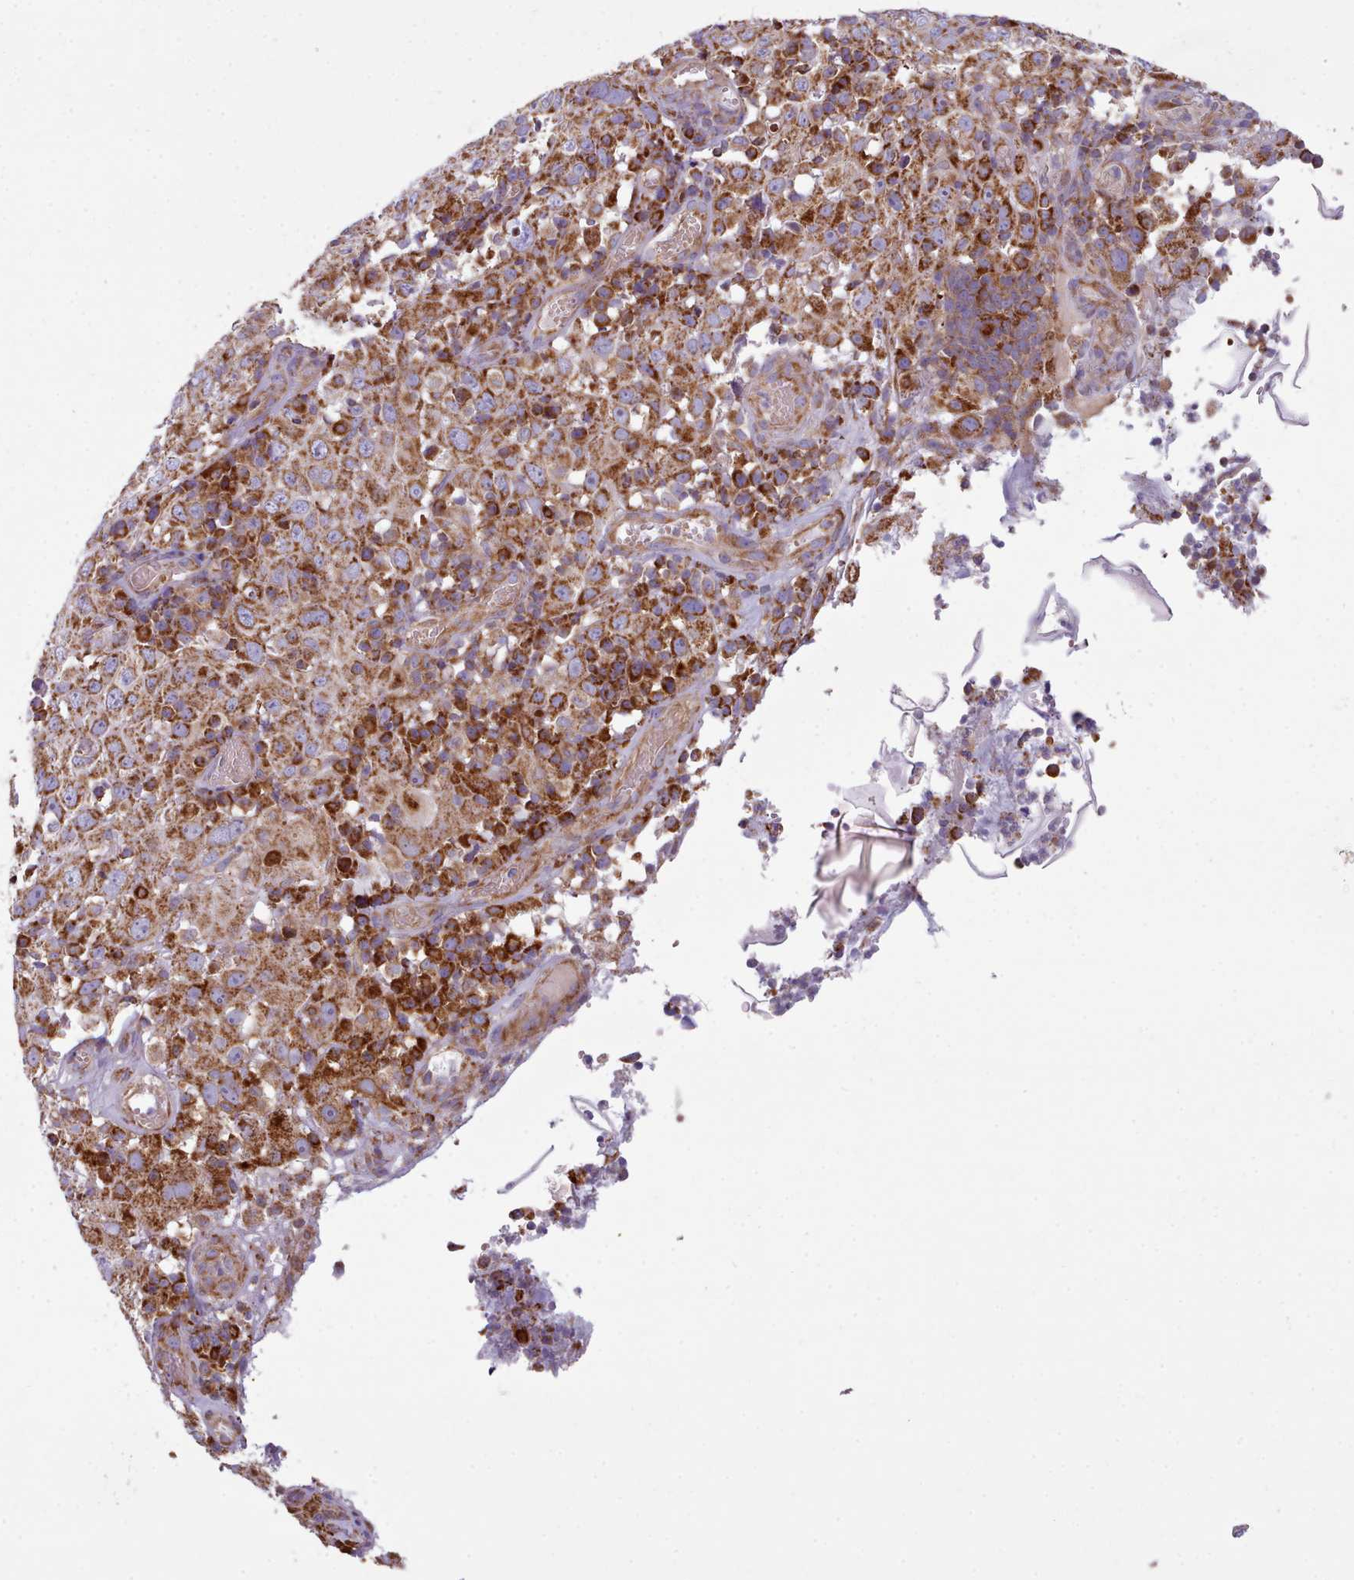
{"staining": {"intensity": "strong", "quantity": ">75%", "location": "cytoplasmic/membranous"}, "tissue": "cervical cancer", "cell_type": "Tumor cells", "image_type": "cancer", "snomed": [{"axis": "morphology", "description": "Squamous cell carcinoma, NOS"}, {"axis": "topography", "description": "Cervix"}], "caption": "The image demonstrates a brown stain indicating the presence of a protein in the cytoplasmic/membranous of tumor cells in cervical cancer (squamous cell carcinoma).", "gene": "SRP54", "patient": {"sex": "female", "age": 46}}